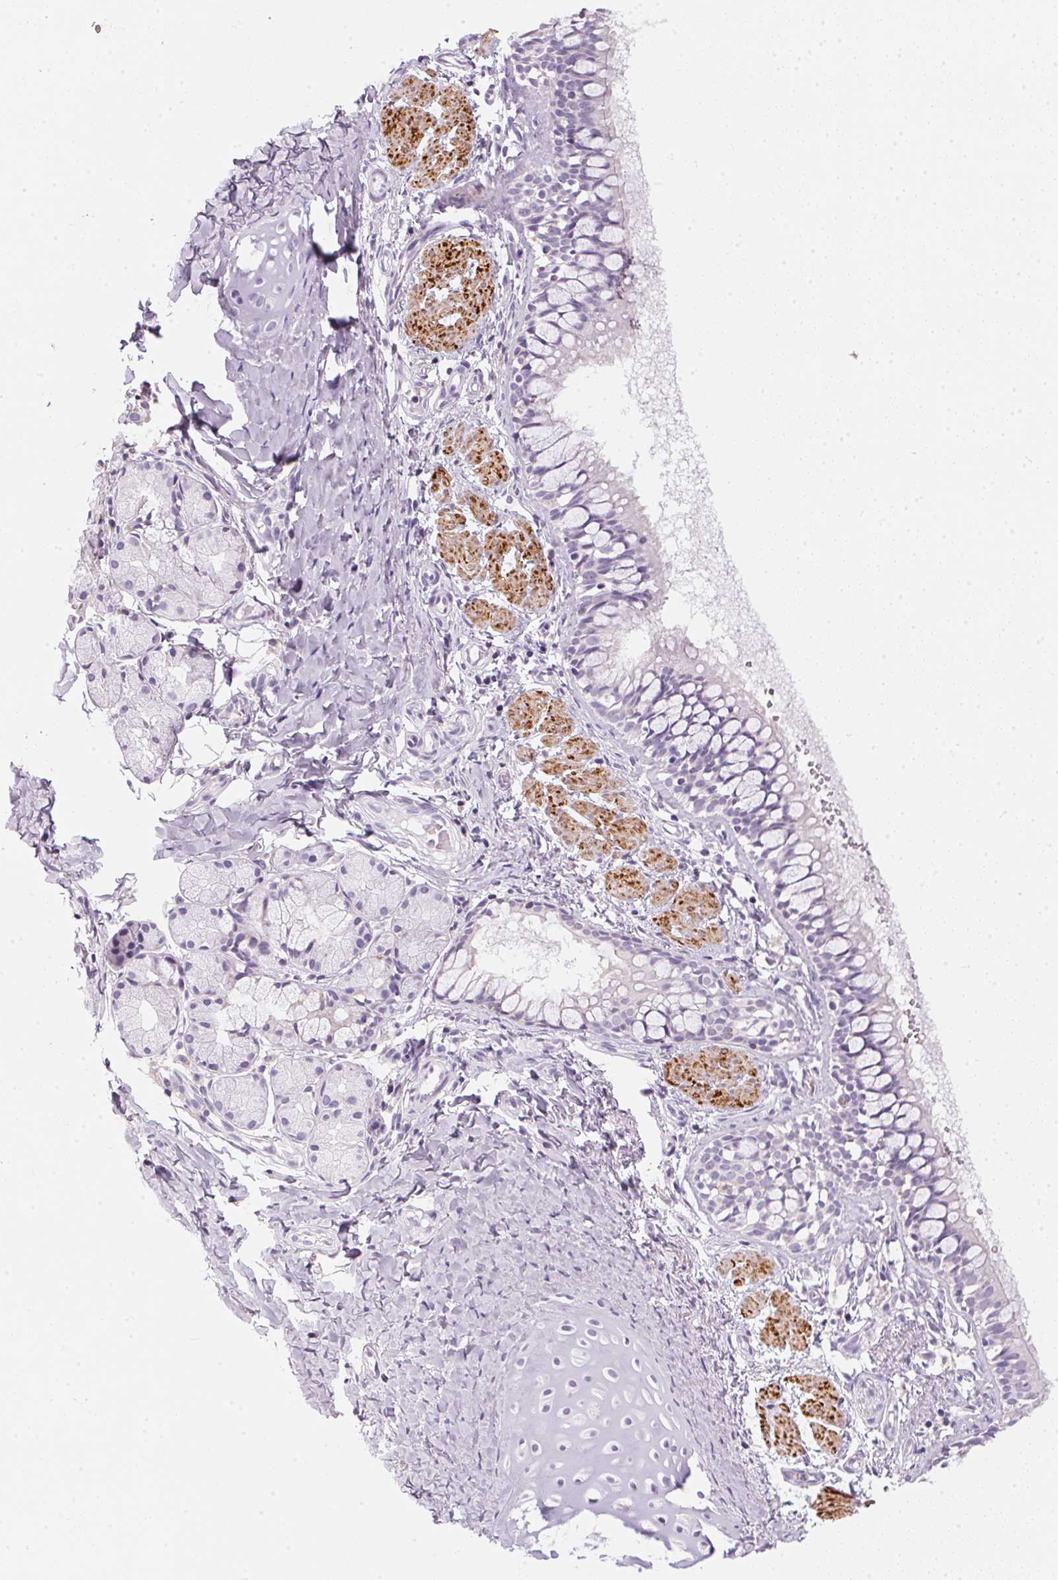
{"staining": {"intensity": "moderate", "quantity": "<25%", "location": "cytoplasmic/membranous"}, "tissue": "bronchus", "cell_type": "Respiratory epithelial cells", "image_type": "normal", "snomed": [{"axis": "morphology", "description": "Normal tissue, NOS"}, {"axis": "topography", "description": "Bronchus"}], "caption": "Immunohistochemistry (IHC) histopathology image of normal bronchus stained for a protein (brown), which displays low levels of moderate cytoplasmic/membranous staining in approximately <25% of respiratory epithelial cells.", "gene": "ECPAS", "patient": {"sex": "male", "age": 1}}